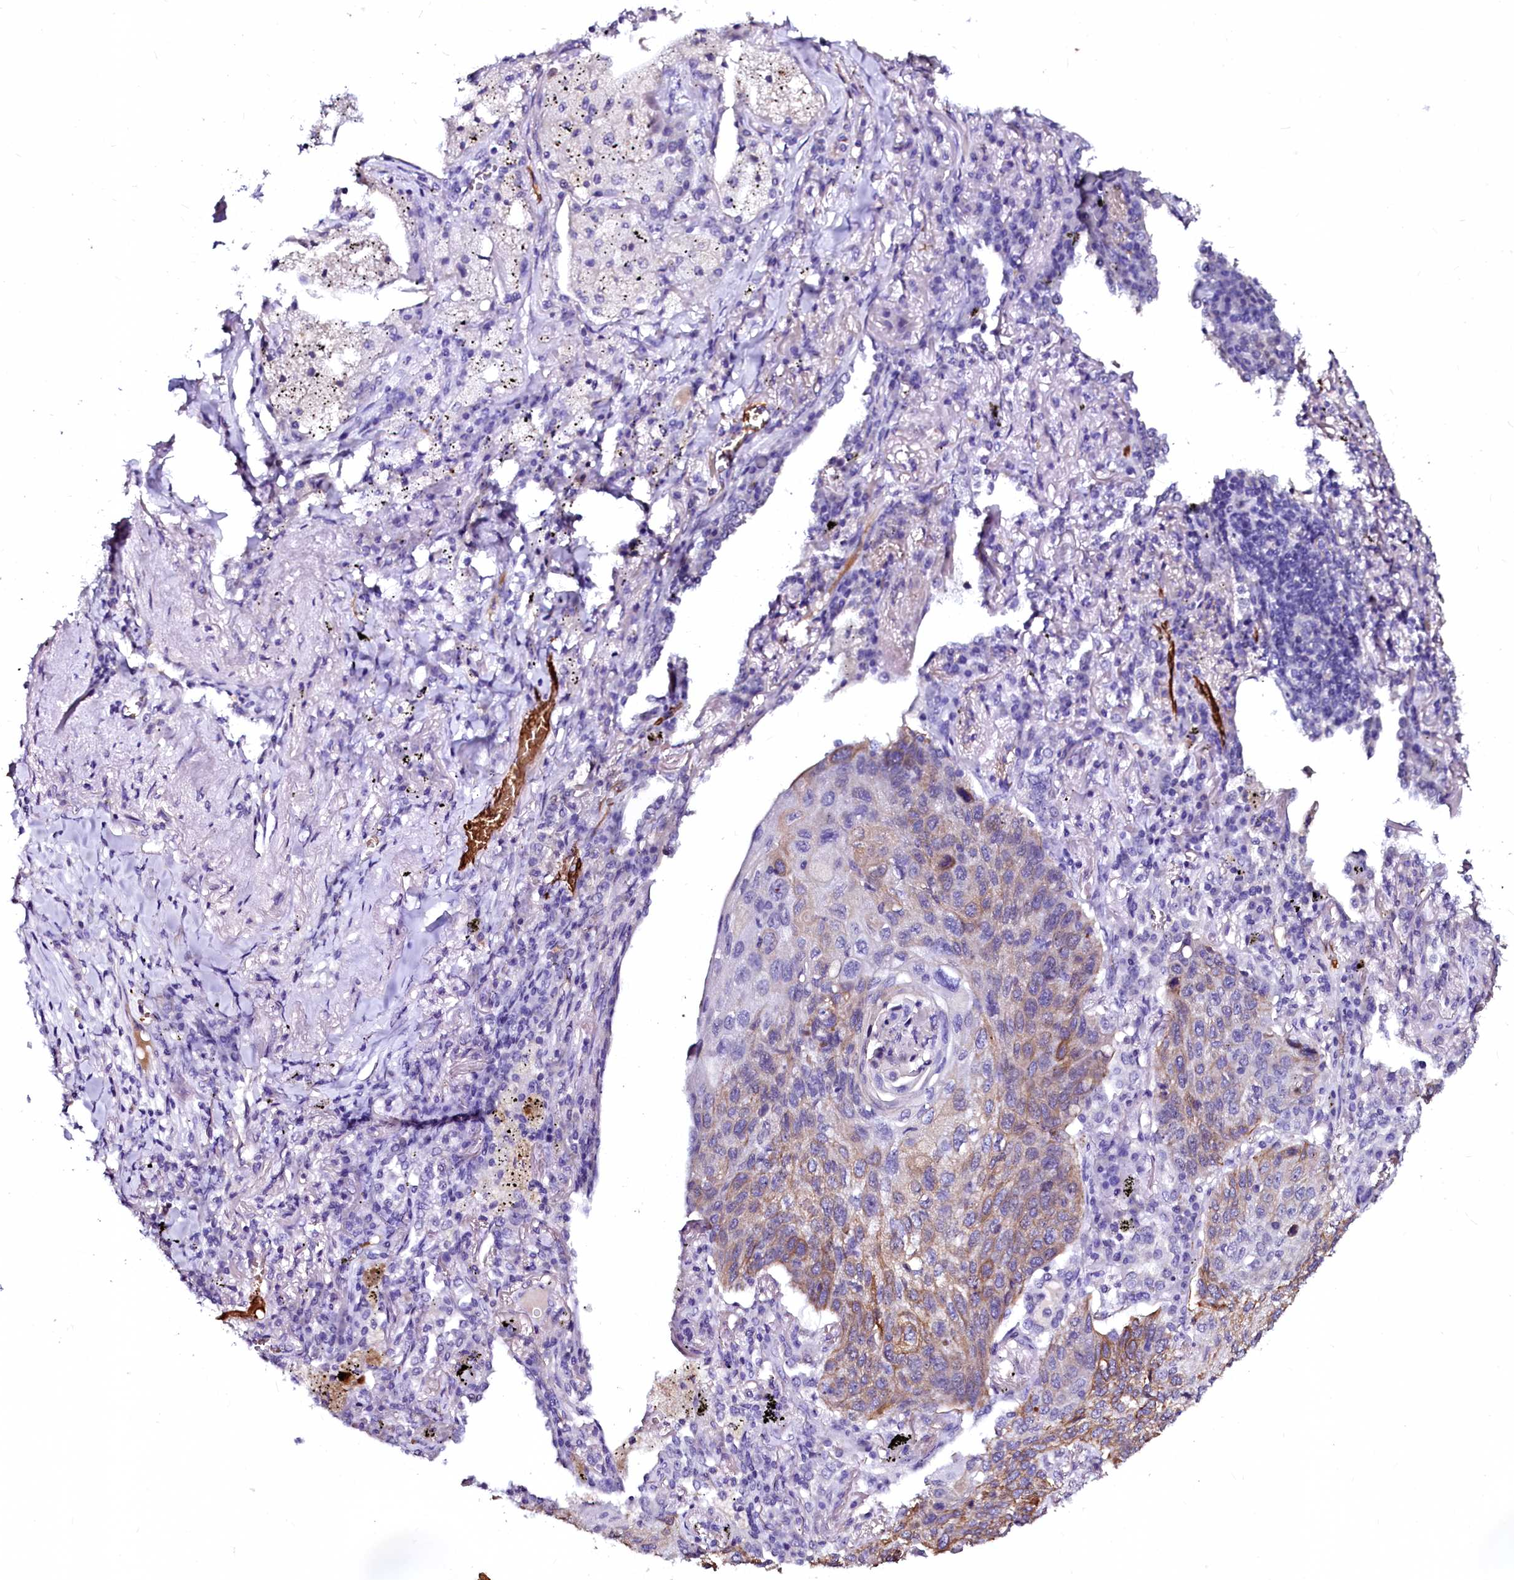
{"staining": {"intensity": "weak", "quantity": "25%-75%", "location": "cytoplasmic/membranous"}, "tissue": "lung cancer", "cell_type": "Tumor cells", "image_type": "cancer", "snomed": [{"axis": "morphology", "description": "Squamous cell carcinoma, NOS"}, {"axis": "topography", "description": "Lung"}], "caption": "Immunohistochemistry (DAB (3,3'-diaminobenzidine)) staining of squamous cell carcinoma (lung) shows weak cytoplasmic/membranous protein staining in approximately 25%-75% of tumor cells.", "gene": "CTDSPL2", "patient": {"sex": "female", "age": 63}}